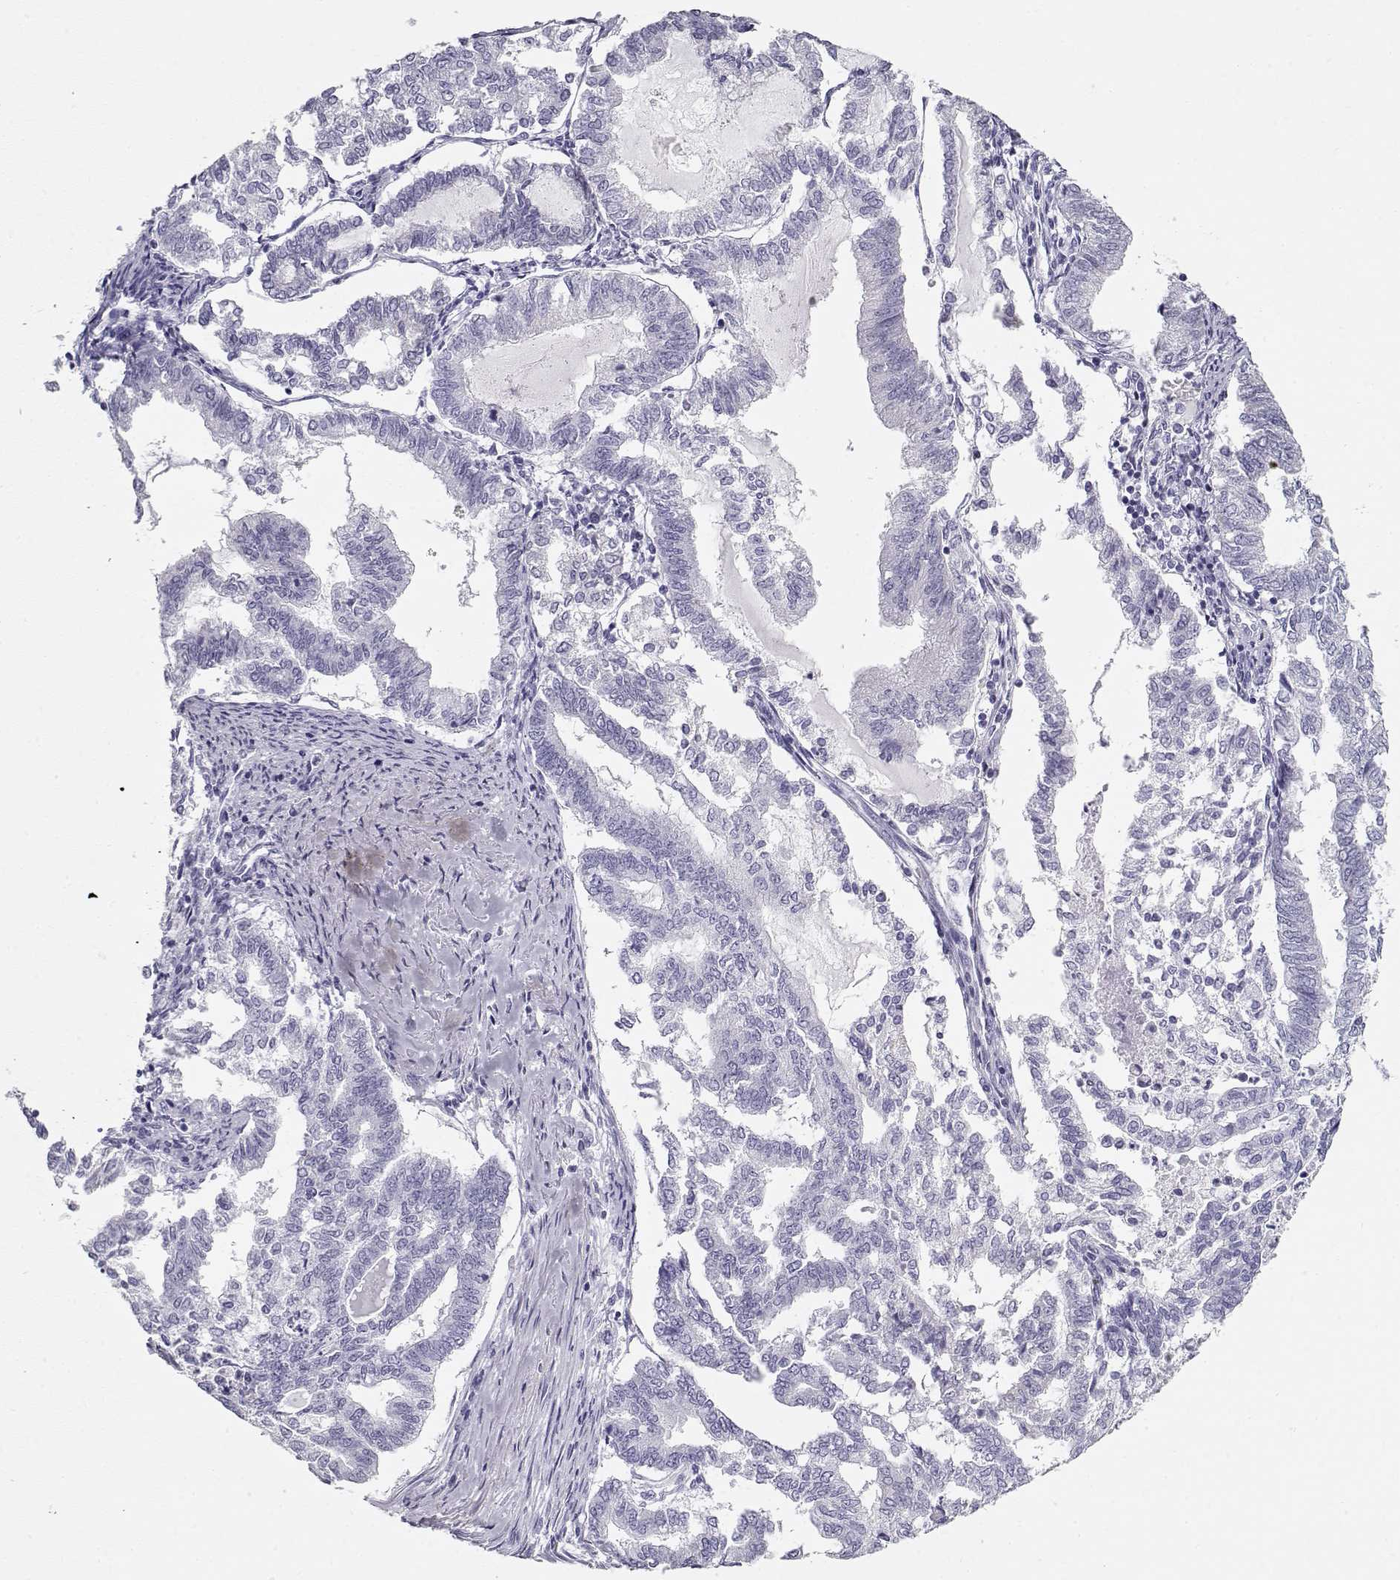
{"staining": {"intensity": "negative", "quantity": "none", "location": "none"}, "tissue": "endometrial cancer", "cell_type": "Tumor cells", "image_type": "cancer", "snomed": [{"axis": "morphology", "description": "Adenocarcinoma, NOS"}, {"axis": "topography", "description": "Endometrium"}], "caption": "There is no significant expression in tumor cells of endometrial cancer.", "gene": "MAGEC1", "patient": {"sex": "female", "age": 79}}